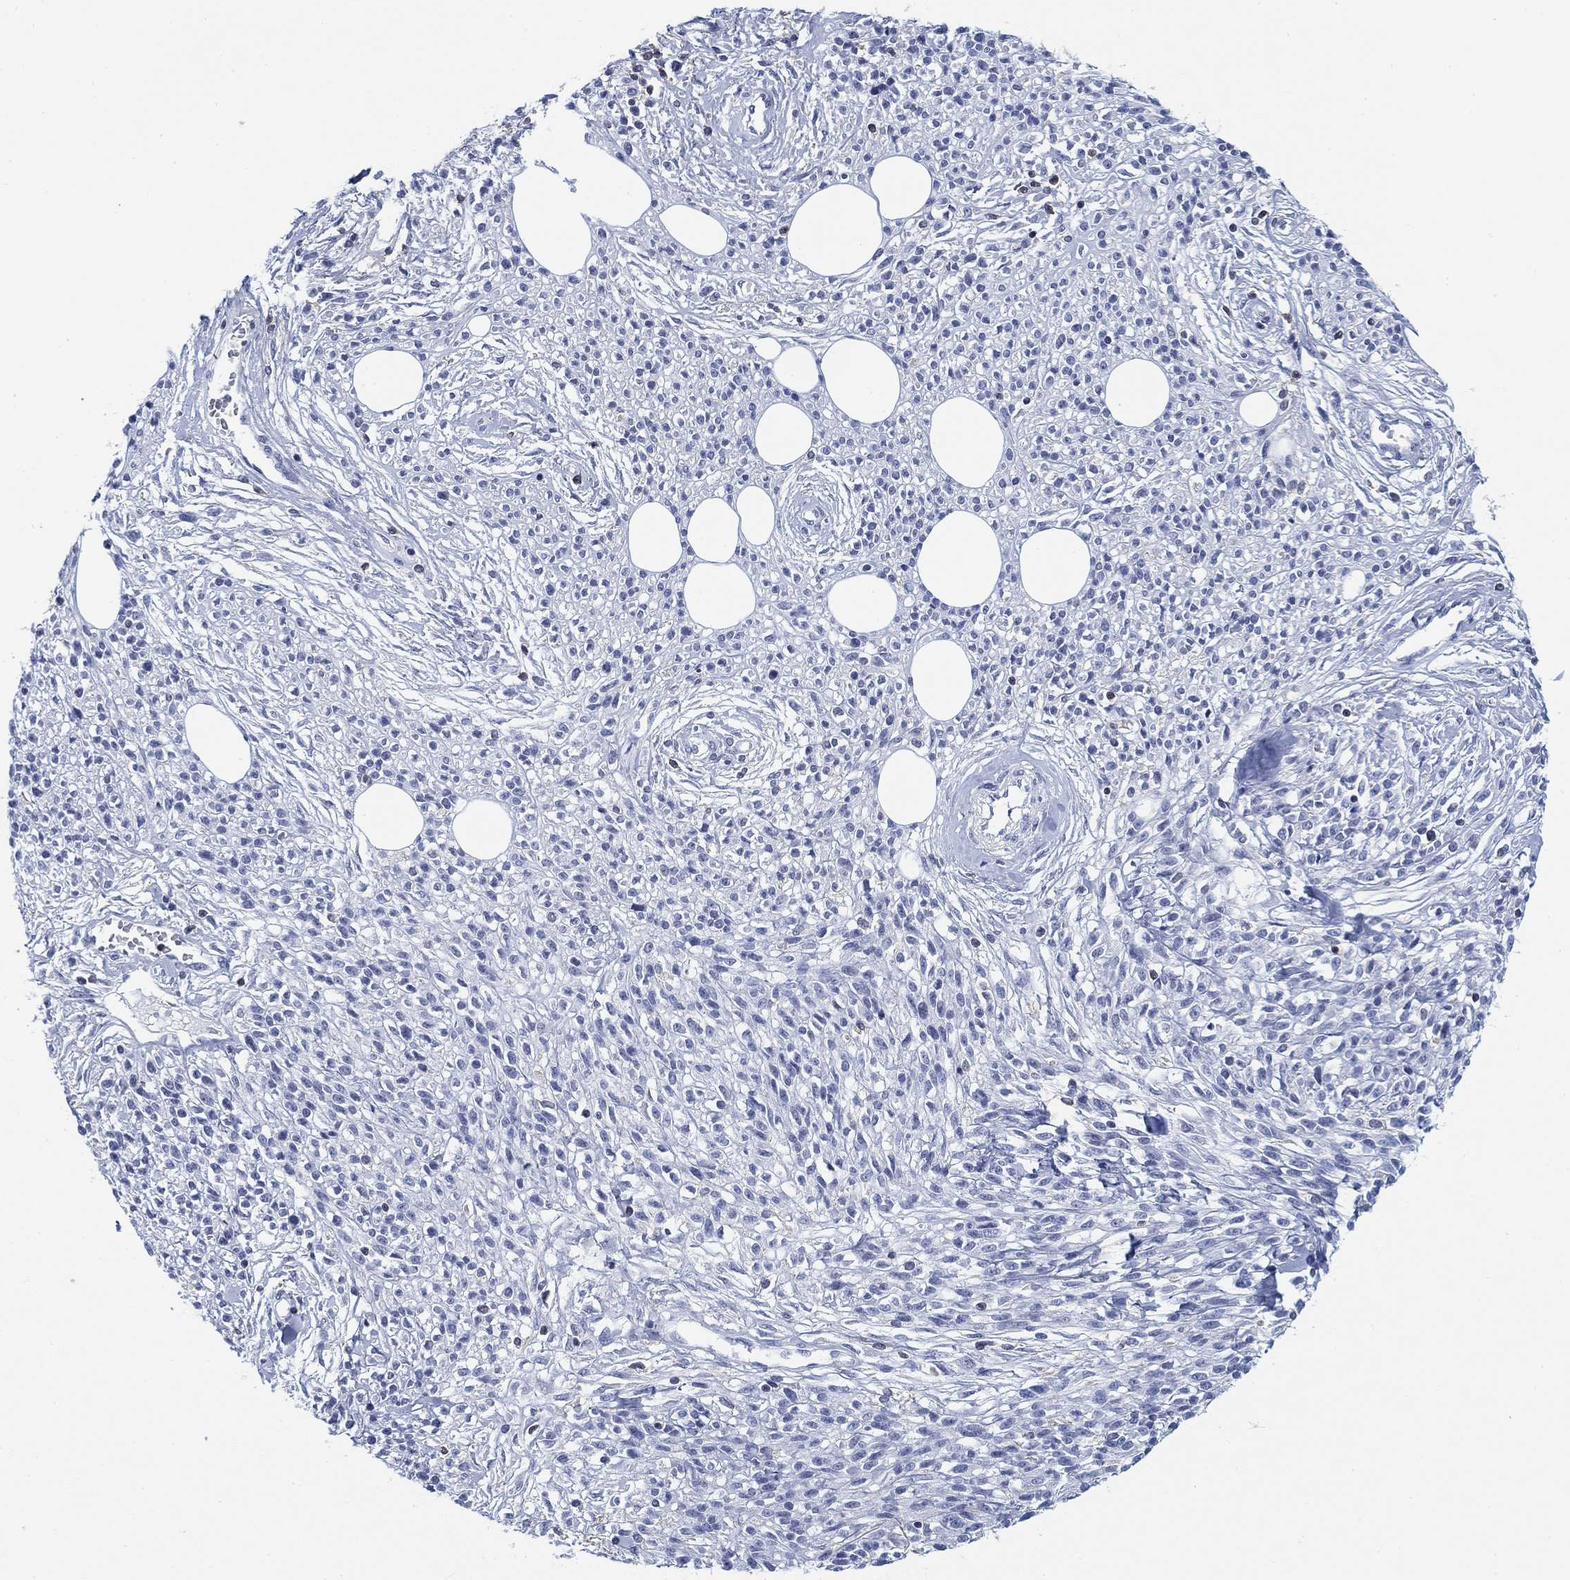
{"staining": {"intensity": "negative", "quantity": "none", "location": "none"}, "tissue": "melanoma", "cell_type": "Tumor cells", "image_type": "cancer", "snomed": [{"axis": "morphology", "description": "Malignant melanoma, NOS"}, {"axis": "topography", "description": "Skin"}, {"axis": "topography", "description": "Skin of trunk"}], "caption": "Malignant melanoma stained for a protein using IHC displays no staining tumor cells.", "gene": "FYB1", "patient": {"sex": "male", "age": 74}}